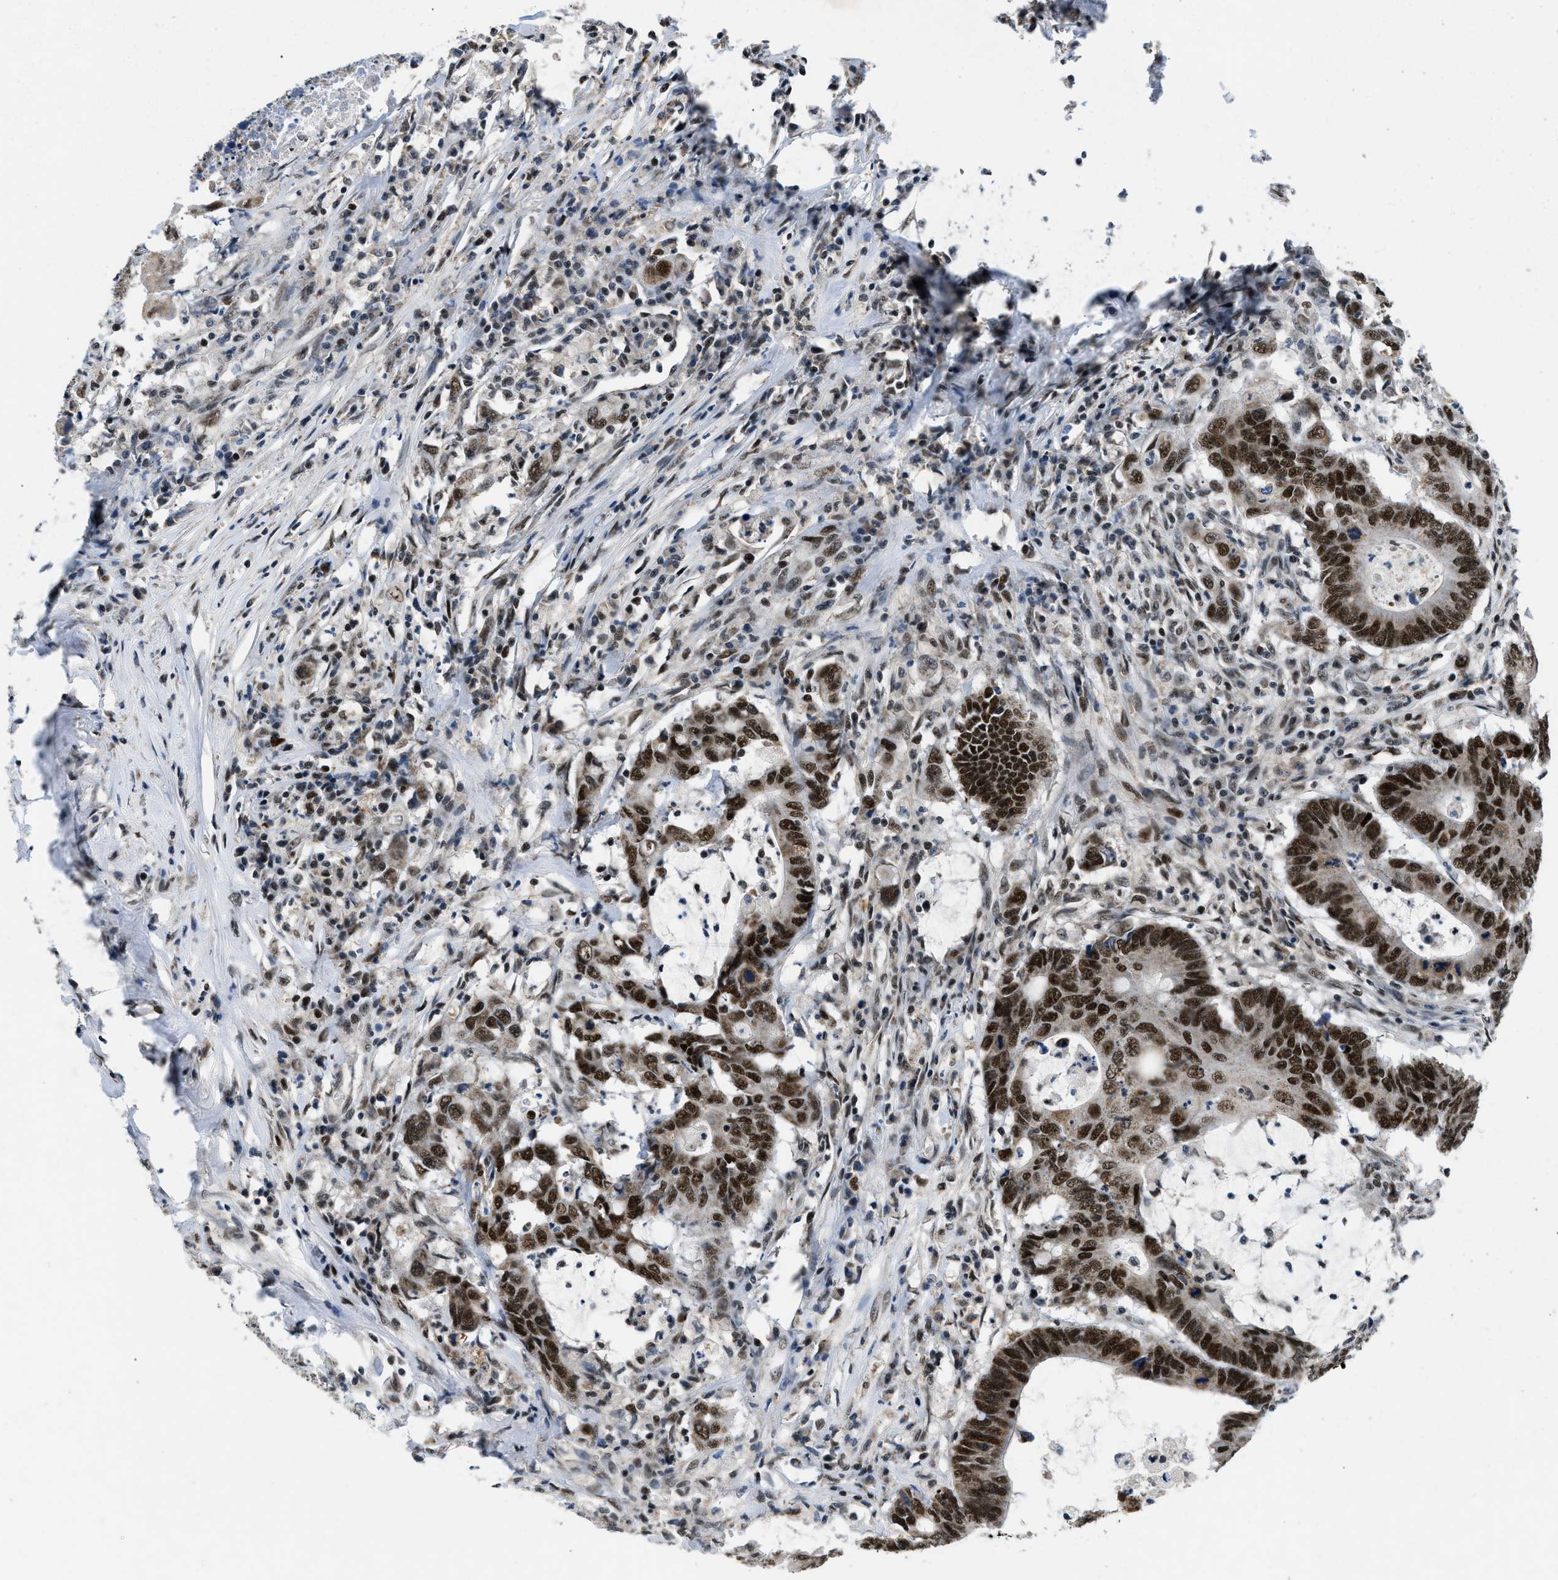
{"staining": {"intensity": "strong", "quantity": ">75%", "location": "nuclear"}, "tissue": "colorectal cancer", "cell_type": "Tumor cells", "image_type": "cancer", "snomed": [{"axis": "morphology", "description": "Adenocarcinoma, NOS"}, {"axis": "topography", "description": "Colon"}], "caption": "Immunohistochemistry (IHC) staining of colorectal cancer (adenocarcinoma), which displays high levels of strong nuclear positivity in approximately >75% of tumor cells indicating strong nuclear protein staining. The staining was performed using DAB (3,3'-diaminobenzidine) (brown) for protein detection and nuclei were counterstained in hematoxylin (blue).", "gene": "KDM3B", "patient": {"sex": "male", "age": 71}}